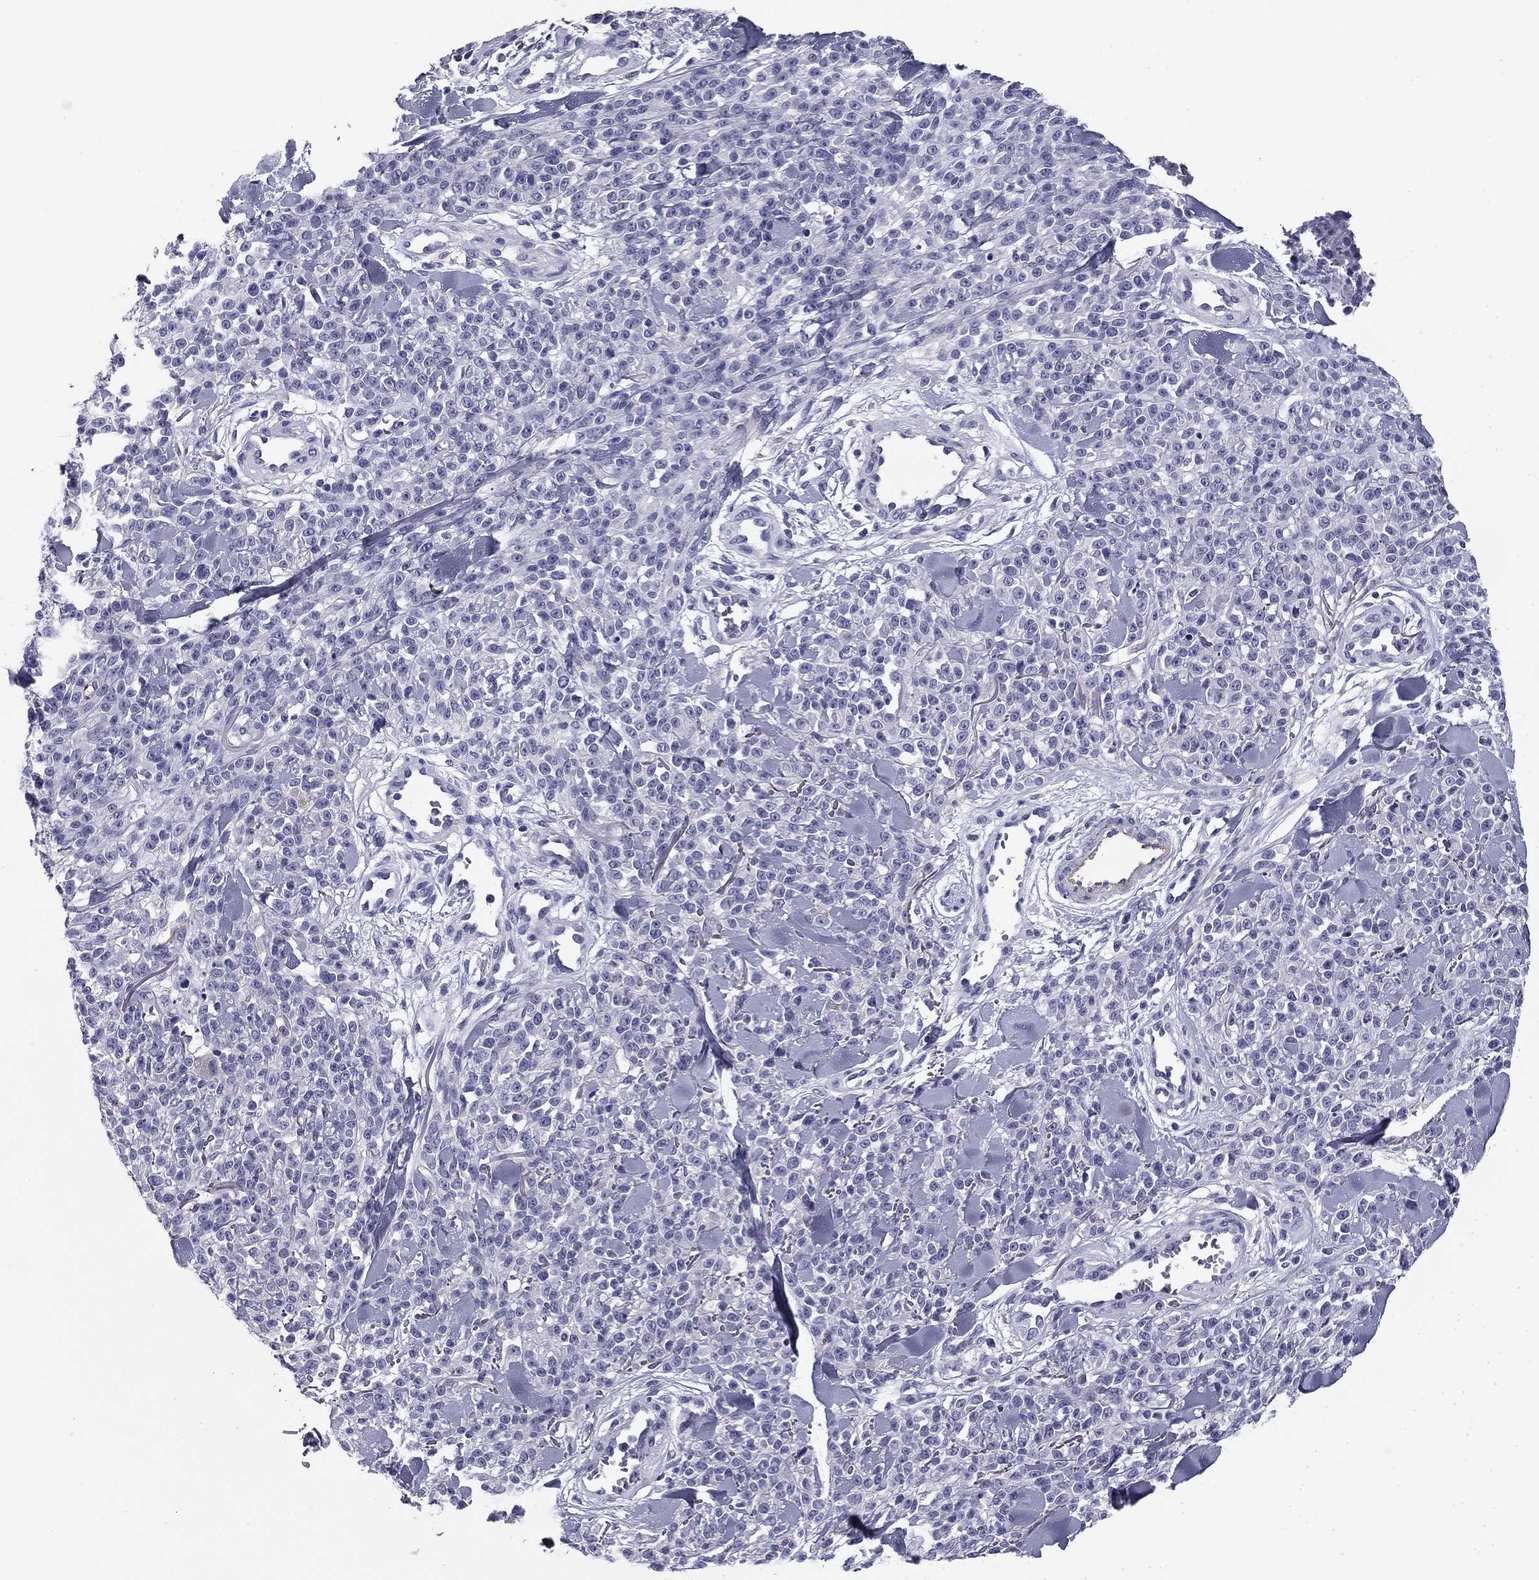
{"staining": {"intensity": "negative", "quantity": "none", "location": "none"}, "tissue": "melanoma", "cell_type": "Tumor cells", "image_type": "cancer", "snomed": [{"axis": "morphology", "description": "Malignant melanoma, NOS"}, {"axis": "topography", "description": "Skin"}, {"axis": "topography", "description": "Skin of trunk"}], "caption": "The immunohistochemistry photomicrograph has no significant staining in tumor cells of melanoma tissue. The staining was performed using DAB to visualize the protein expression in brown, while the nuclei were stained in blue with hematoxylin (Magnification: 20x).", "gene": "FLNC", "patient": {"sex": "male", "age": 74}}